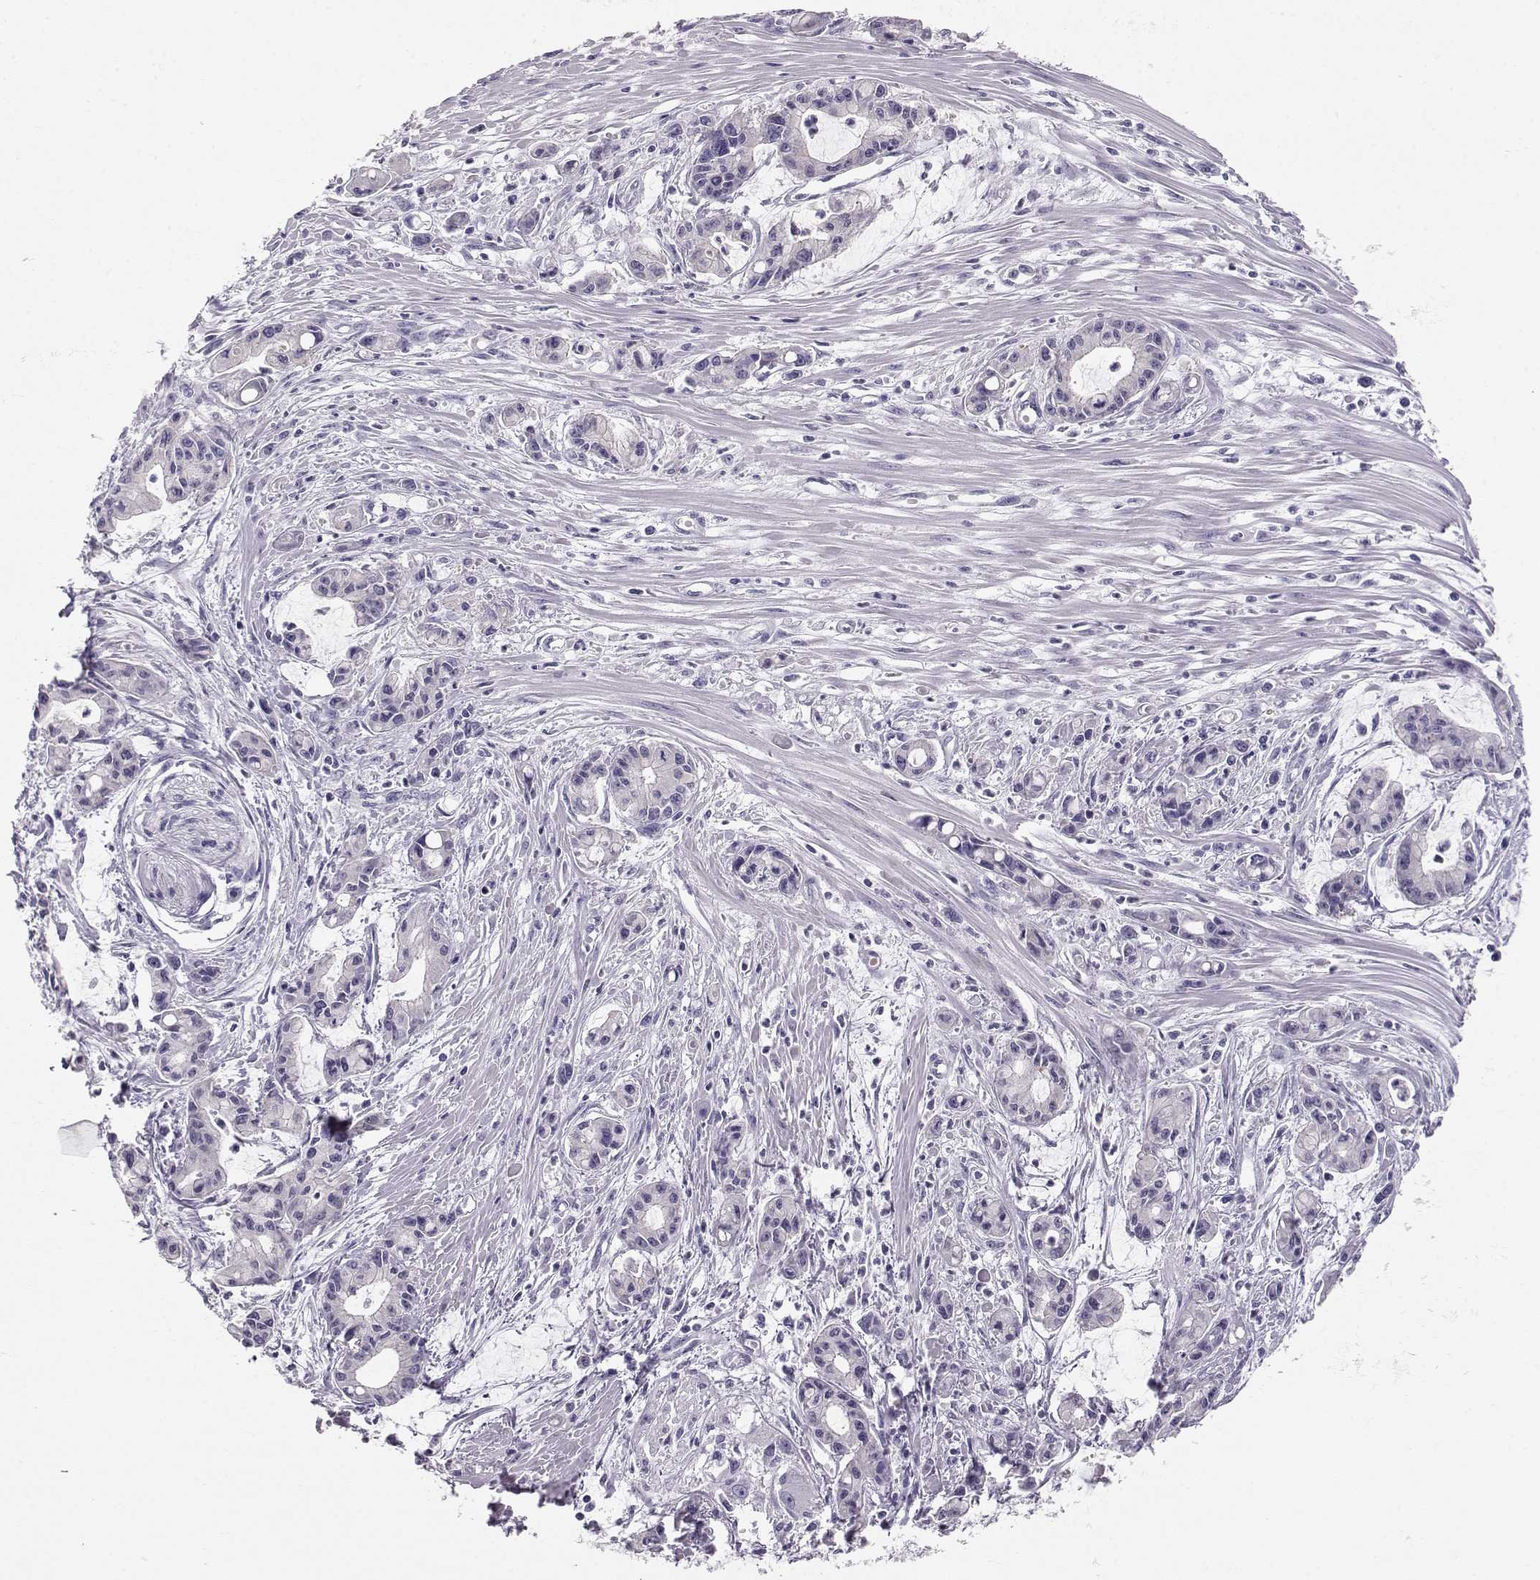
{"staining": {"intensity": "negative", "quantity": "none", "location": "none"}, "tissue": "pancreatic cancer", "cell_type": "Tumor cells", "image_type": "cancer", "snomed": [{"axis": "morphology", "description": "Adenocarcinoma, NOS"}, {"axis": "topography", "description": "Pancreas"}], "caption": "Immunohistochemistry micrograph of neoplastic tissue: human pancreatic adenocarcinoma stained with DAB (3,3'-diaminobenzidine) displays no significant protein staining in tumor cells.", "gene": "GPR26", "patient": {"sex": "male", "age": 48}}